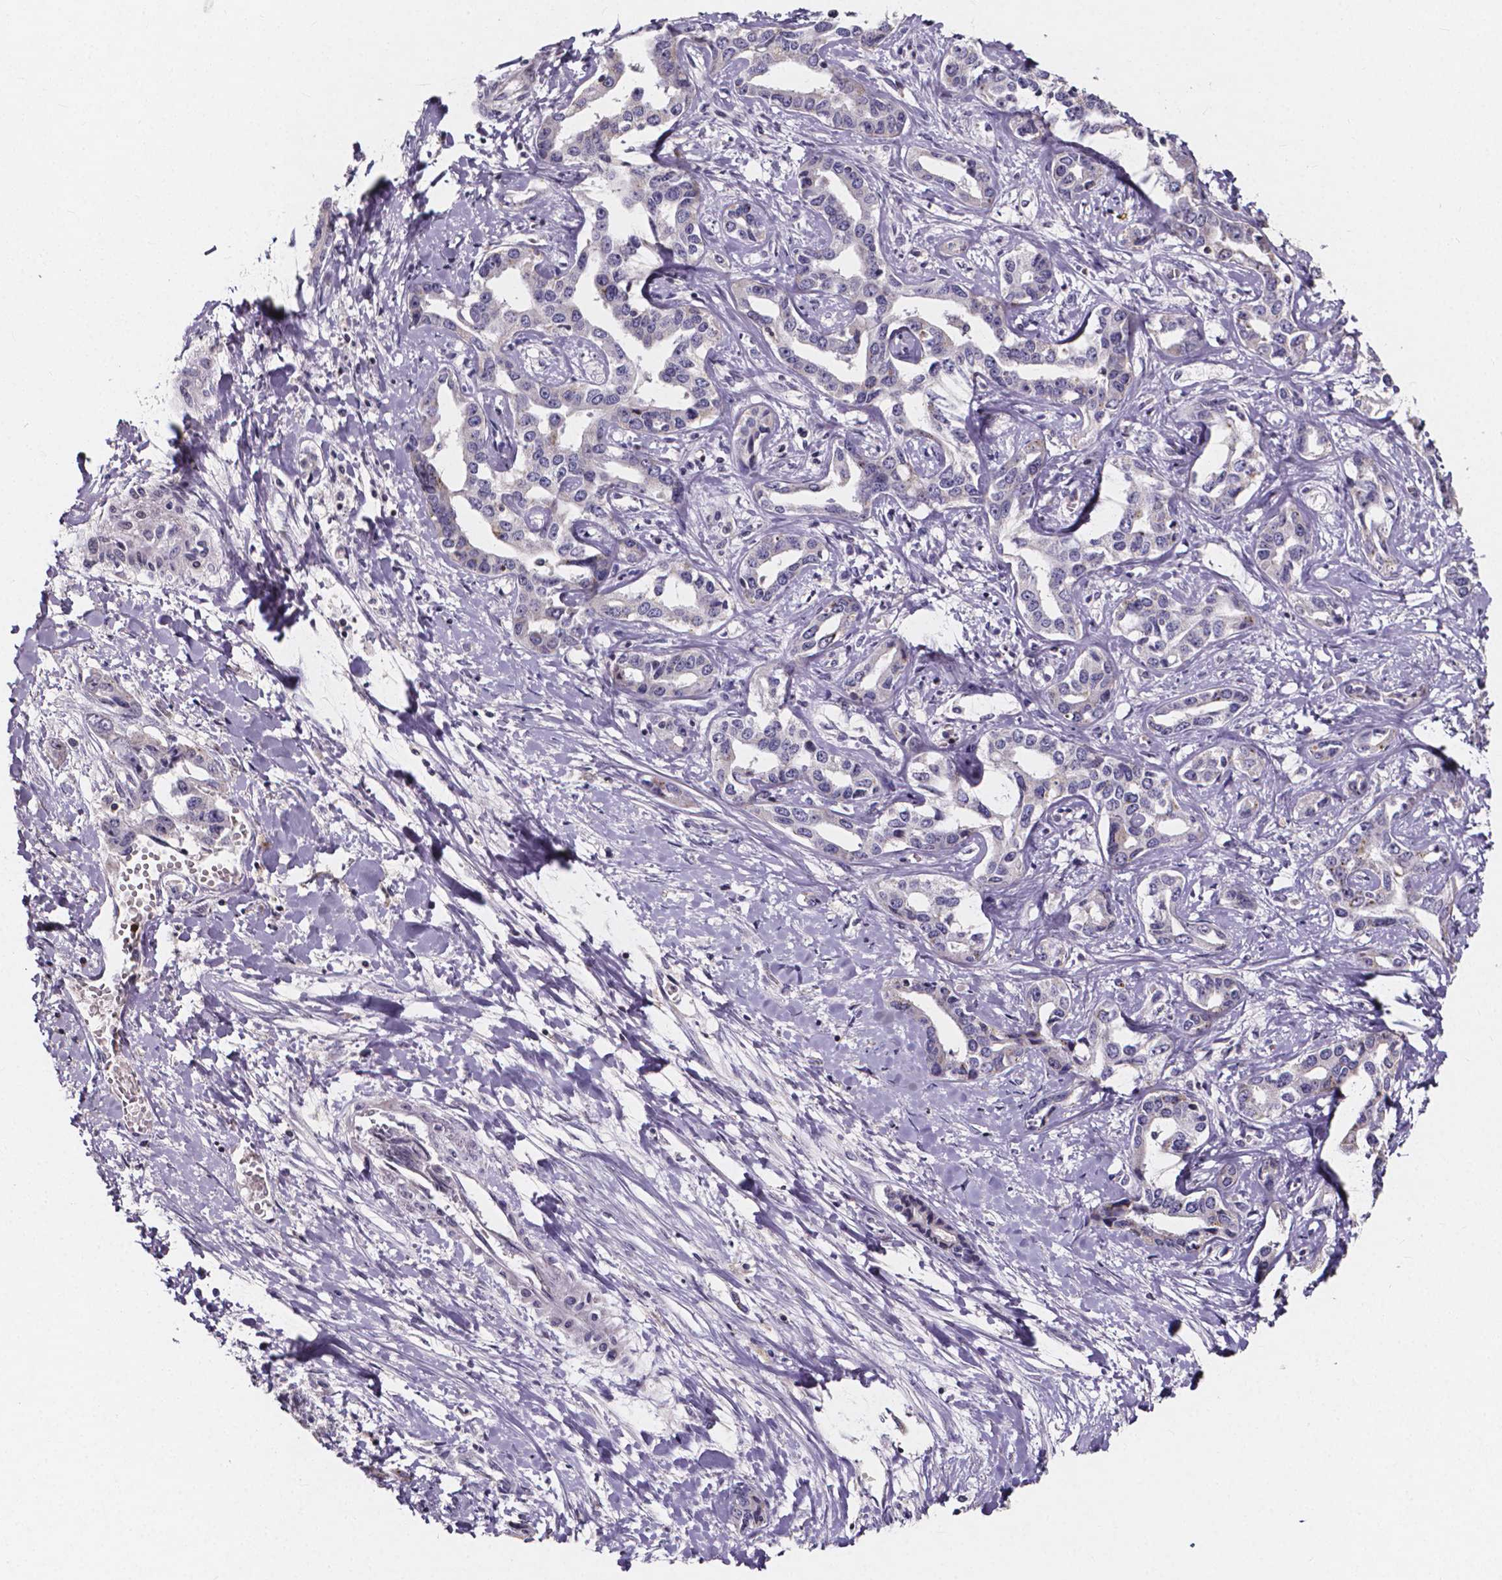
{"staining": {"intensity": "negative", "quantity": "none", "location": "none"}, "tissue": "liver cancer", "cell_type": "Tumor cells", "image_type": "cancer", "snomed": [{"axis": "morphology", "description": "Cholangiocarcinoma"}, {"axis": "topography", "description": "Liver"}], "caption": "DAB immunohistochemical staining of human liver cholangiocarcinoma demonstrates no significant staining in tumor cells.", "gene": "THEMIS", "patient": {"sex": "male", "age": 59}}